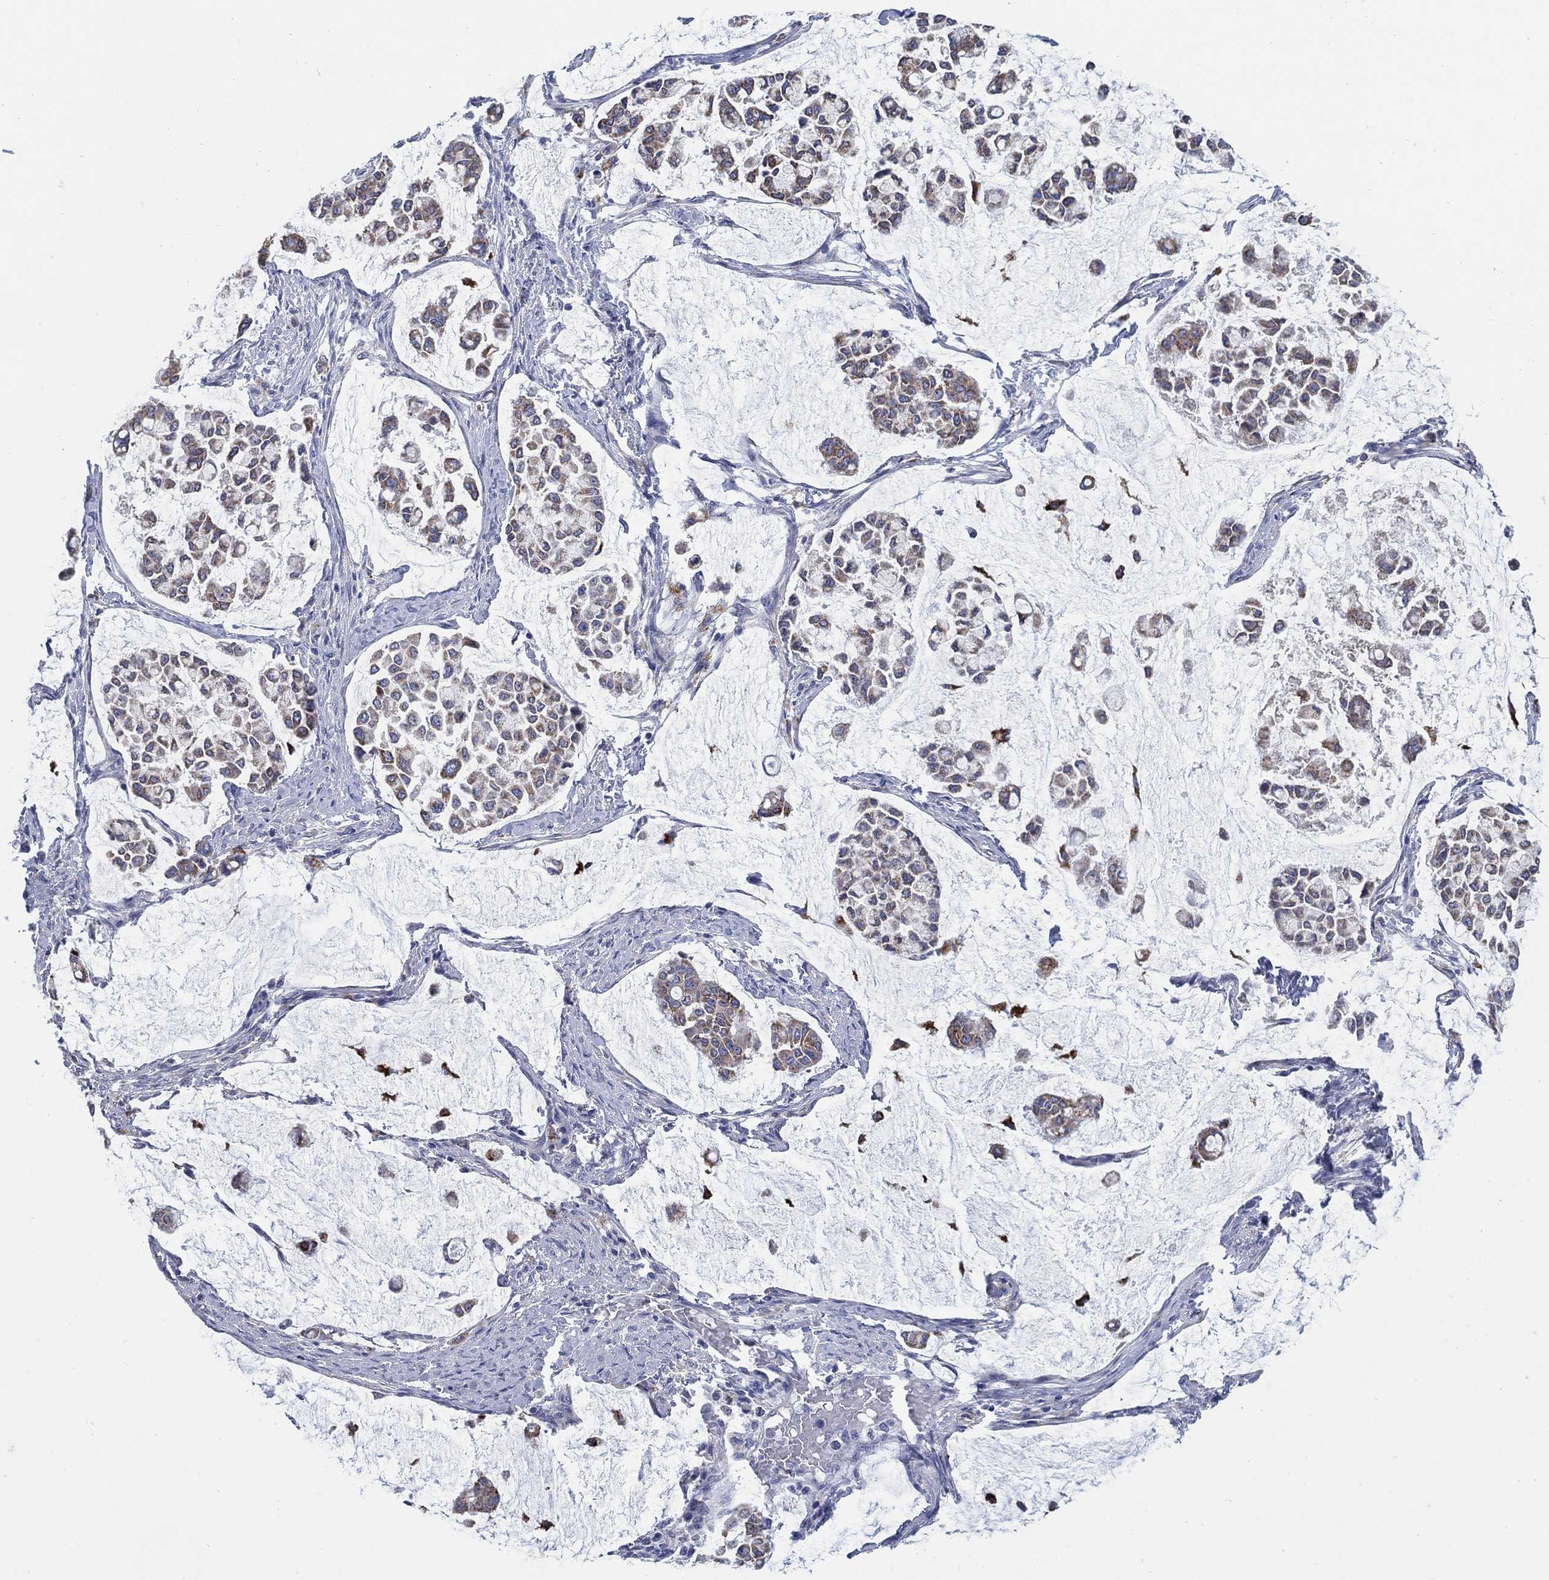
{"staining": {"intensity": "moderate", "quantity": ">75%", "location": "cytoplasmic/membranous"}, "tissue": "stomach cancer", "cell_type": "Tumor cells", "image_type": "cancer", "snomed": [{"axis": "morphology", "description": "Adenocarcinoma, NOS"}, {"axis": "topography", "description": "Stomach"}], "caption": "Protein positivity by immunohistochemistry (IHC) displays moderate cytoplasmic/membranous positivity in approximately >75% of tumor cells in adenocarcinoma (stomach).", "gene": "SCCPDH", "patient": {"sex": "male", "age": 82}}